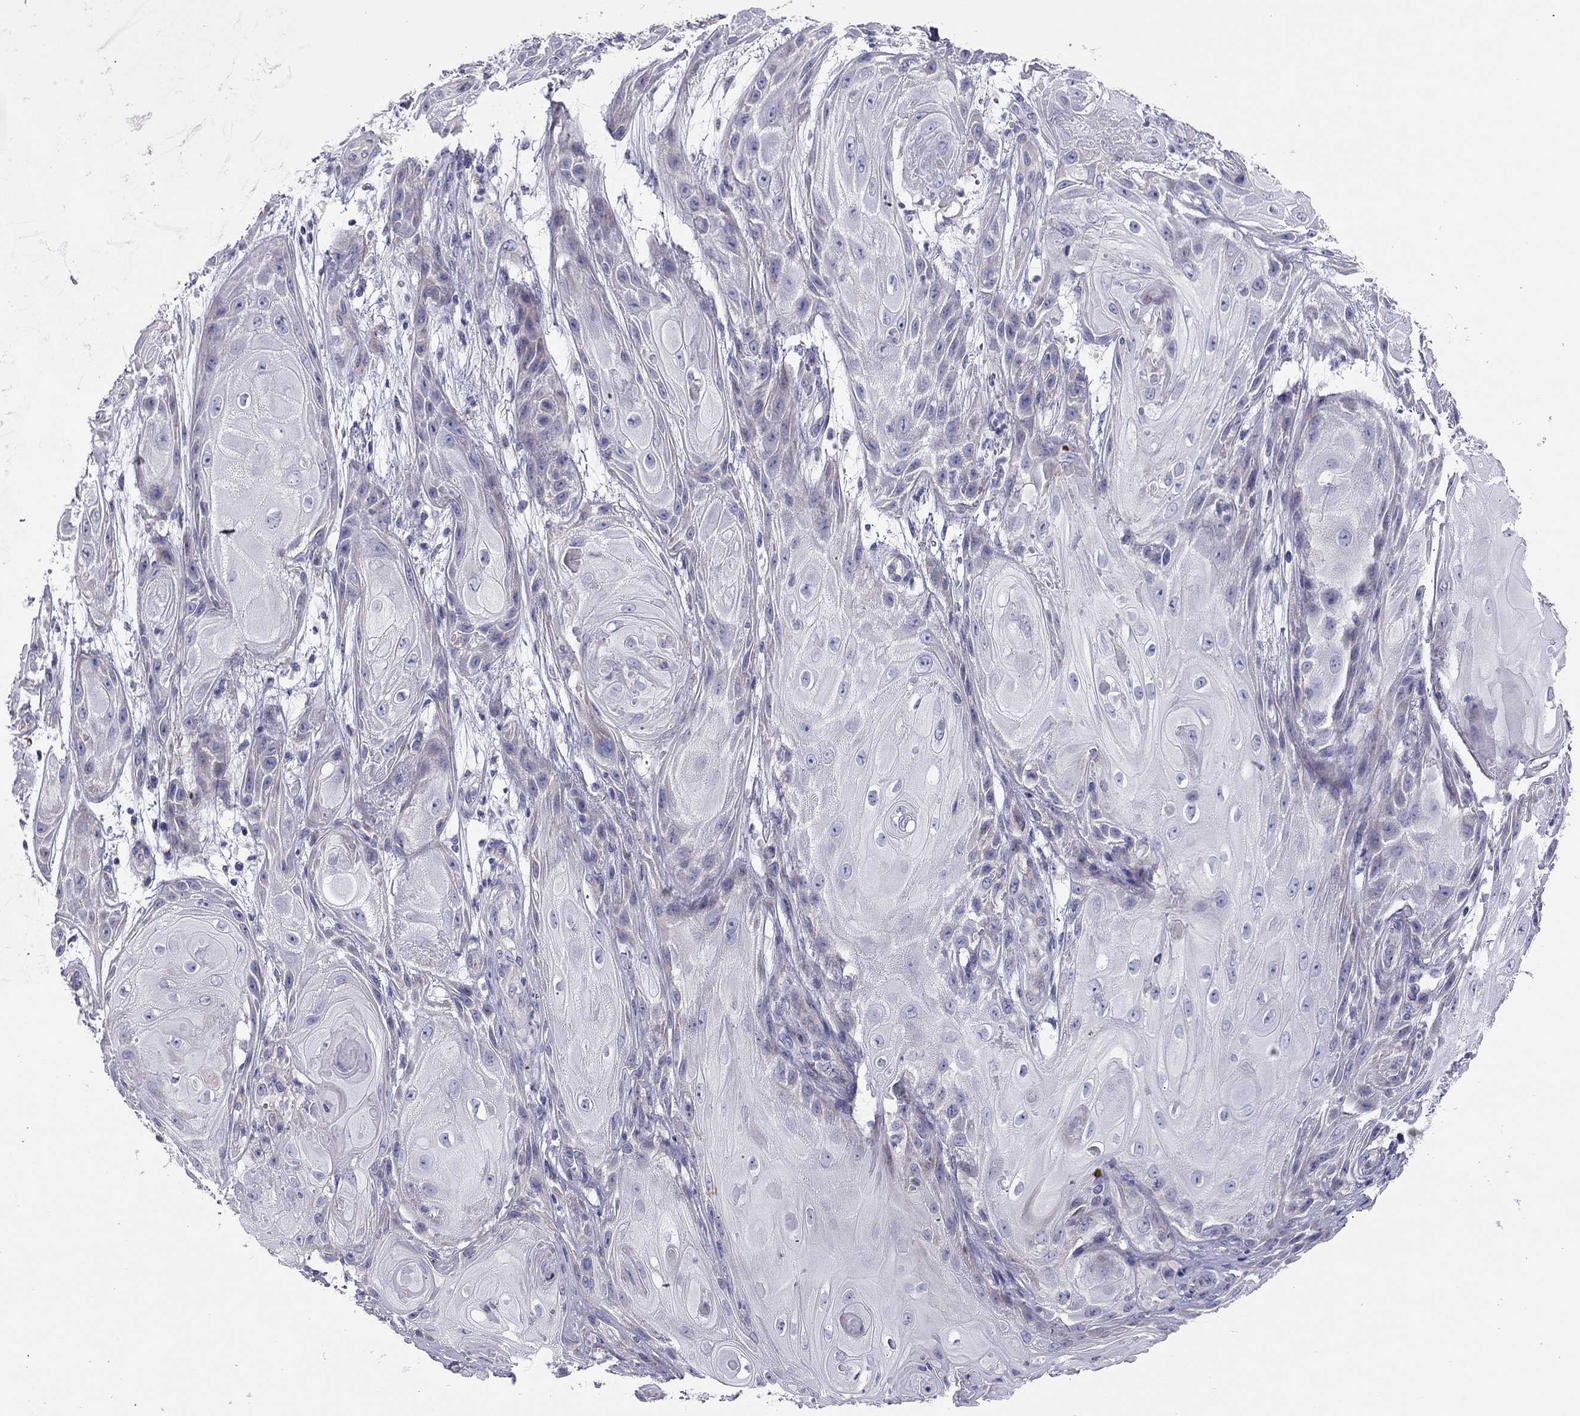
{"staining": {"intensity": "negative", "quantity": "none", "location": "none"}, "tissue": "skin cancer", "cell_type": "Tumor cells", "image_type": "cancer", "snomed": [{"axis": "morphology", "description": "Squamous cell carcinoma, NOS"}, {"axis": "topography", "description": "Skin"}], "caption": "The IHC image has no significant expression in tumor cells of skin cancer tissue.", "gene": "SCARB1", "patient": {"sex": "male", "age": 62}}